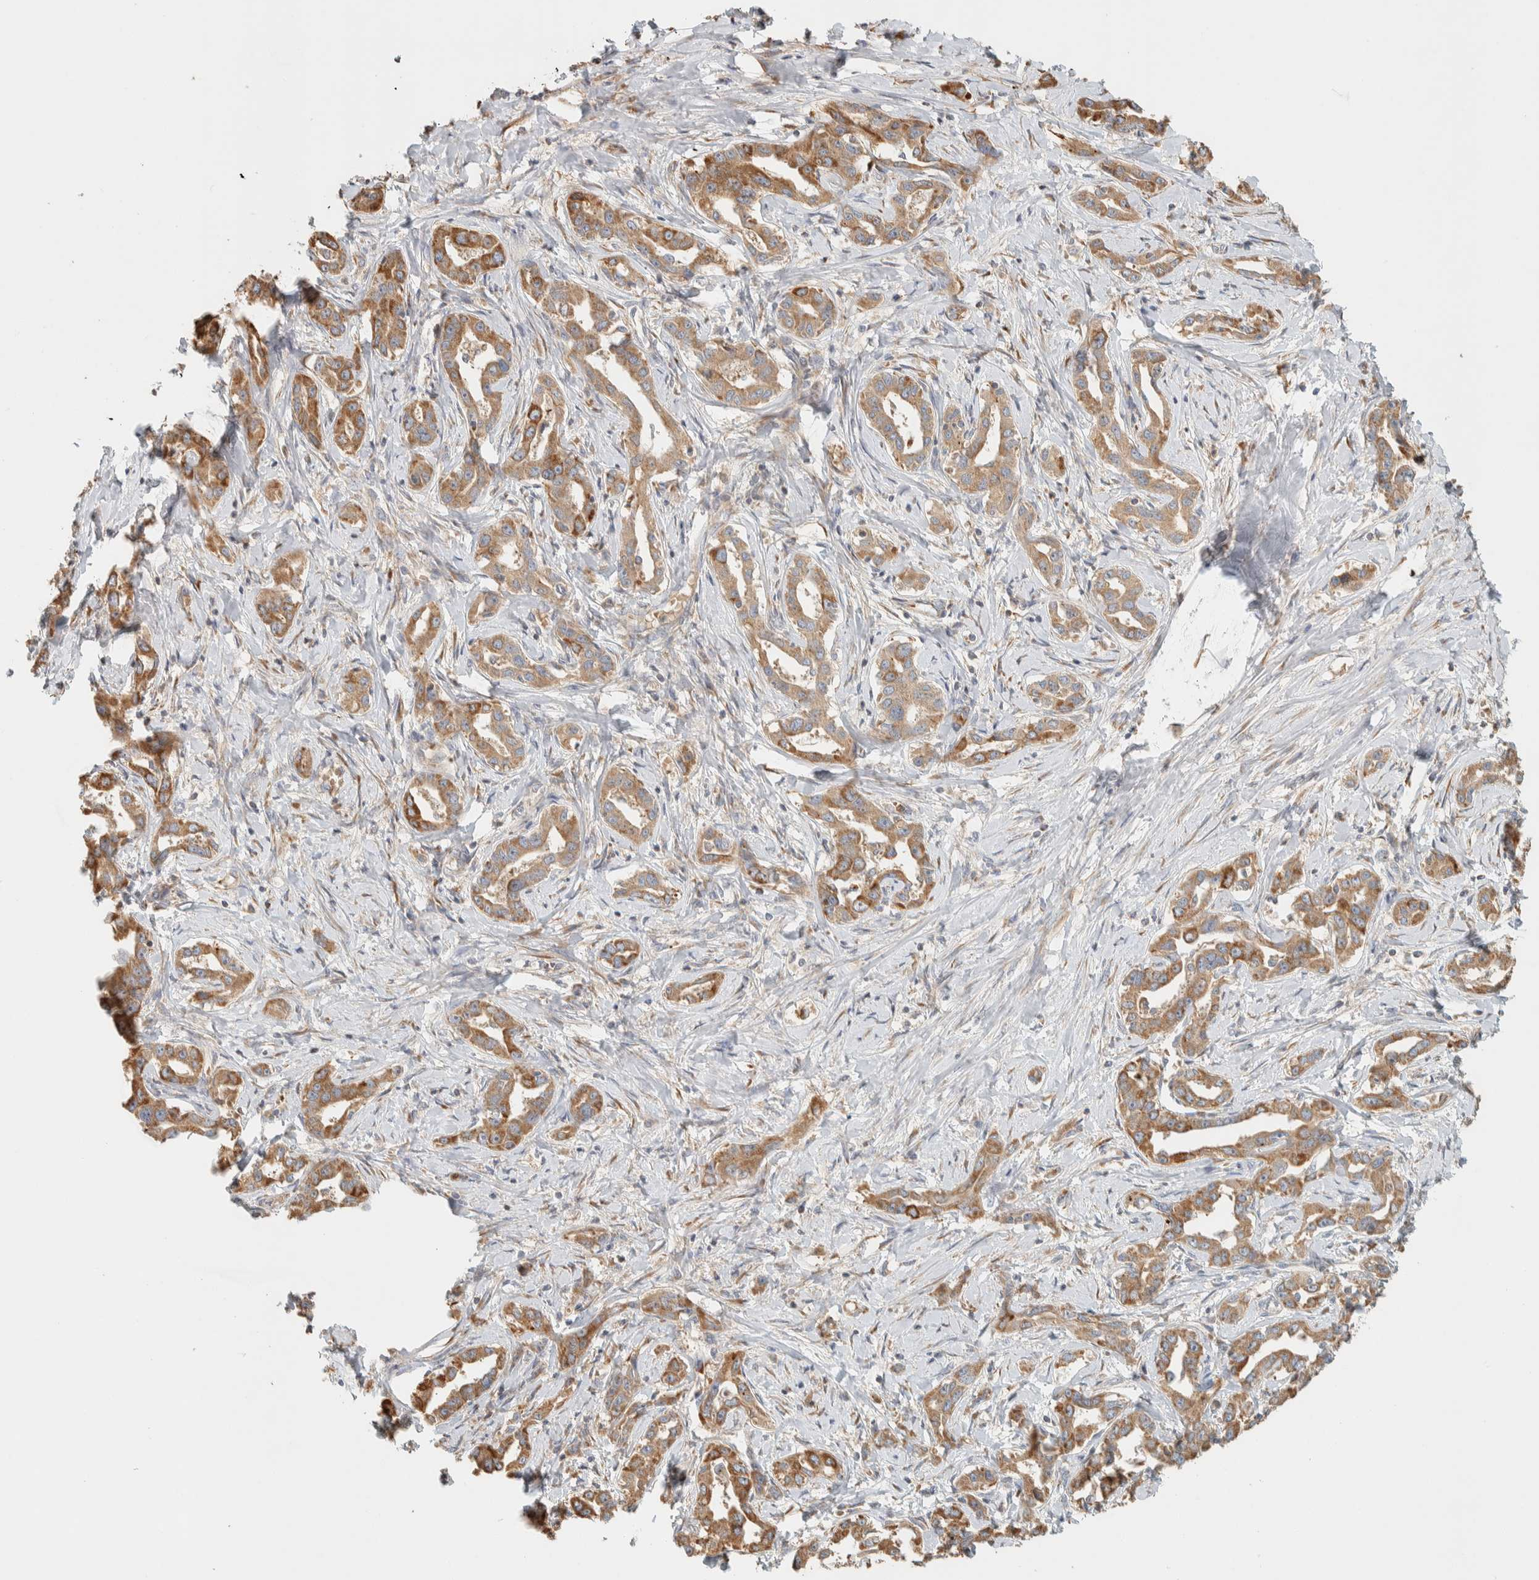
{"staining": {"intensity": "moderate", "quantity": ">75%", "location": "cytoplasmic/membranous"}, "tissue": "liver cancer", "cell_type": "Tumor cells", "image_type": "cancer", "snomed": [{"axis": "morphology", "description": "Cholangiocarcinoma"}, {"axis": "topography", "description": "Liver"}], "caption": "Immunohistochemistry of human liver cholangiocarcinoma reveals medium levels of moderate cytoplasmic/membranous positivity in approximately >75% of tumor cells.", "gene": "RAB11FIP1", "patient": {"sex": "male", "age": 59}}